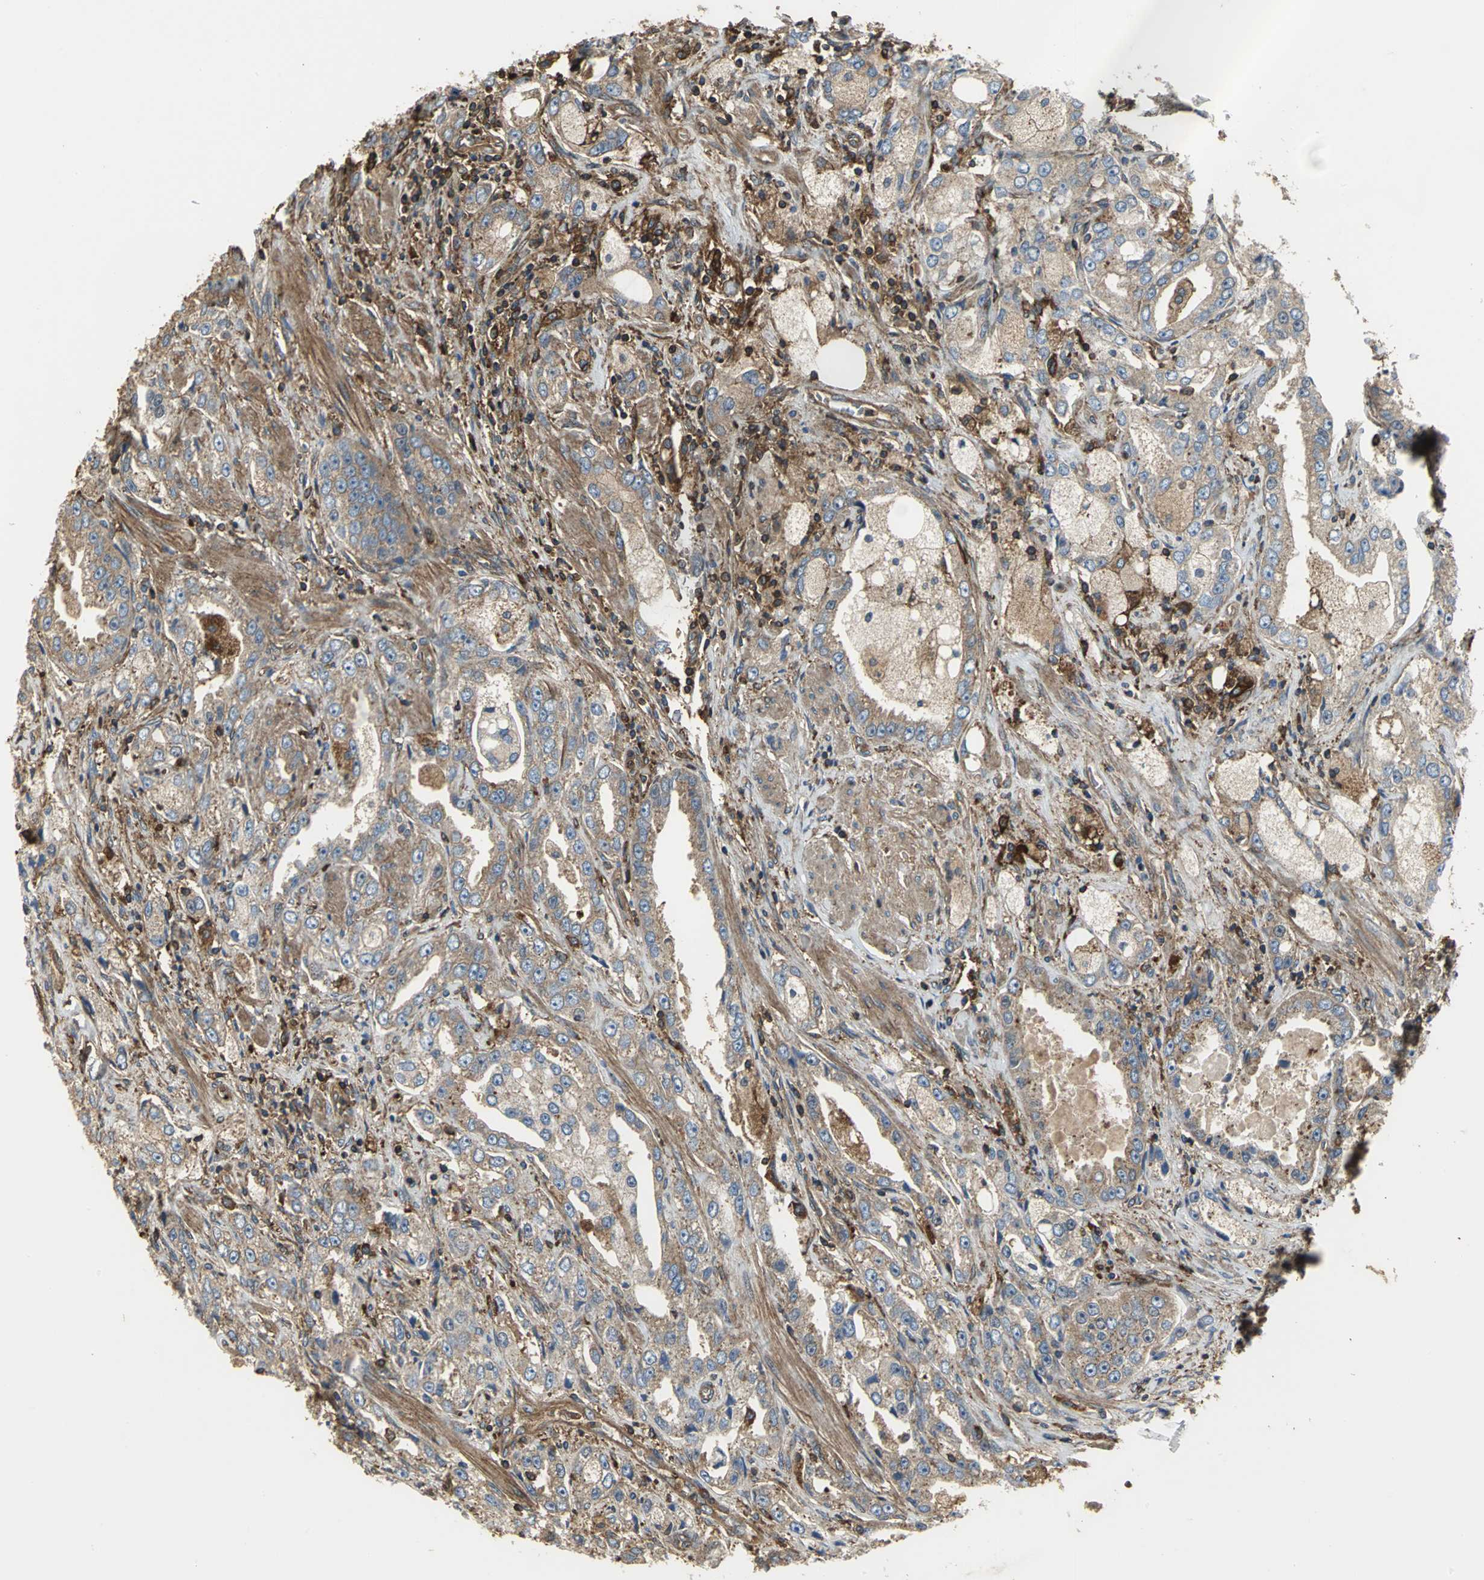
{"staining": {"intensity": "moderate", "quantity": ">75%", "location": "cytoplasmic/membranous"}, "tissue": "prostate cancer", "cell_type": "Tumor cells", "image_type": "cancer", "snomed": [{"axis": "morphology", "description": "Adenocarcinoma, High grade"}, {"axis": "topography", "description": "Prostate"}], "caption": "High-grade adenocarcinoma (prostate) stained for a protein (brown) demonstrates moderate cytoplasmic/membranous positive staining in about >75% of tumor cells.", "gene": "TLN1", "patient": {"sex": "male", "age": 63}}